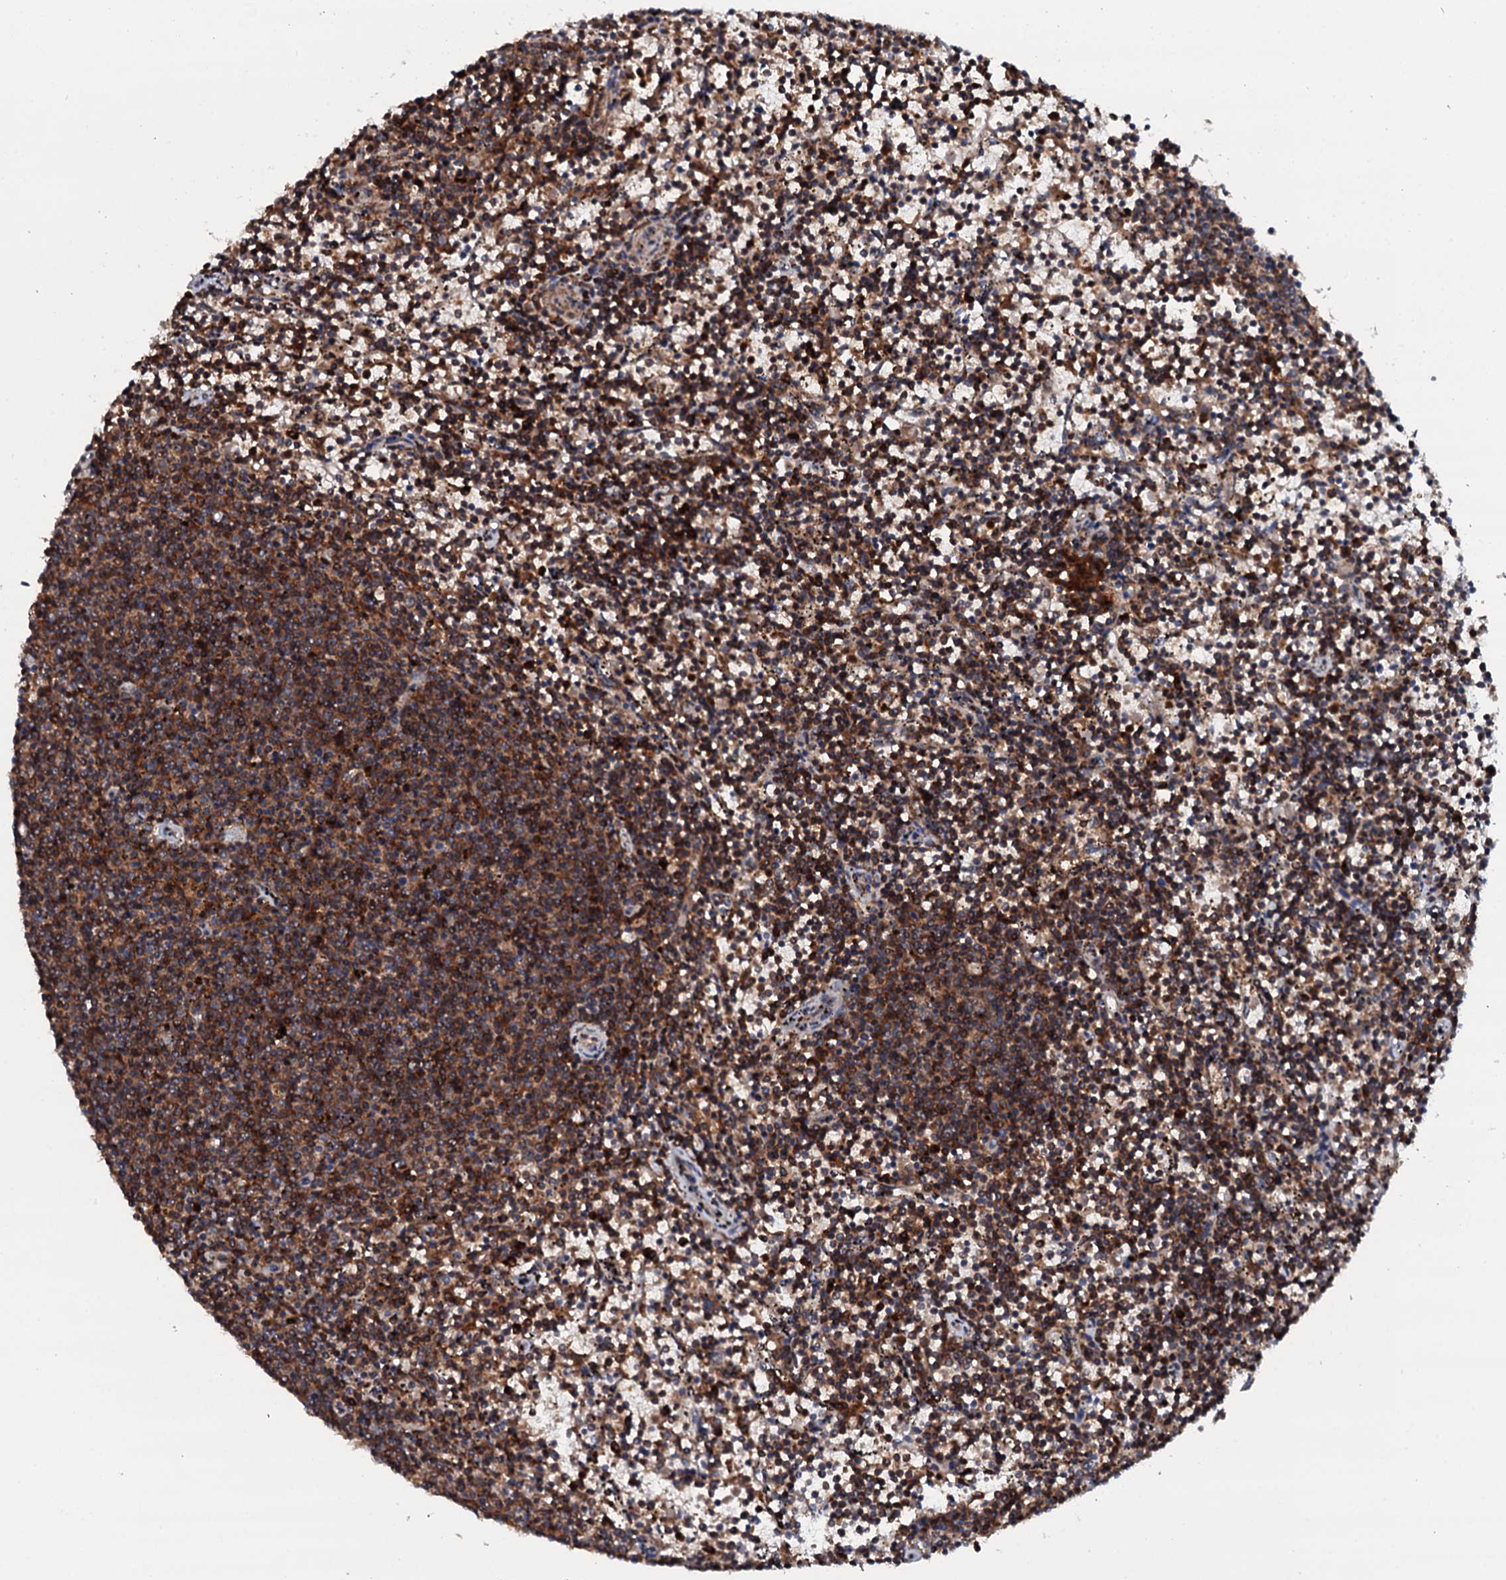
{"staining": {"intensity": "strong", "quantity": "25%-75%", "location": "cytoplasmic/membranous"}, "tissue": "lymphoma", "cell_type": "Tumor cells", "image_type": "cancer", "snomed": [{"axis": "morphology", "description": "Malignant lymphoma, non-Hodgkin's type, Low grade"}, {"axis": "topography", "description": "Spleen"}], "caption": "Strong cytoplasmic/membranous staining is seen in about 25%-75% of tumor cells in malignant lymphoma, non-Hodgkin's type (low-grade).", "gene": "VAMP8", "patient": {"sex": "female", "age": 50}}